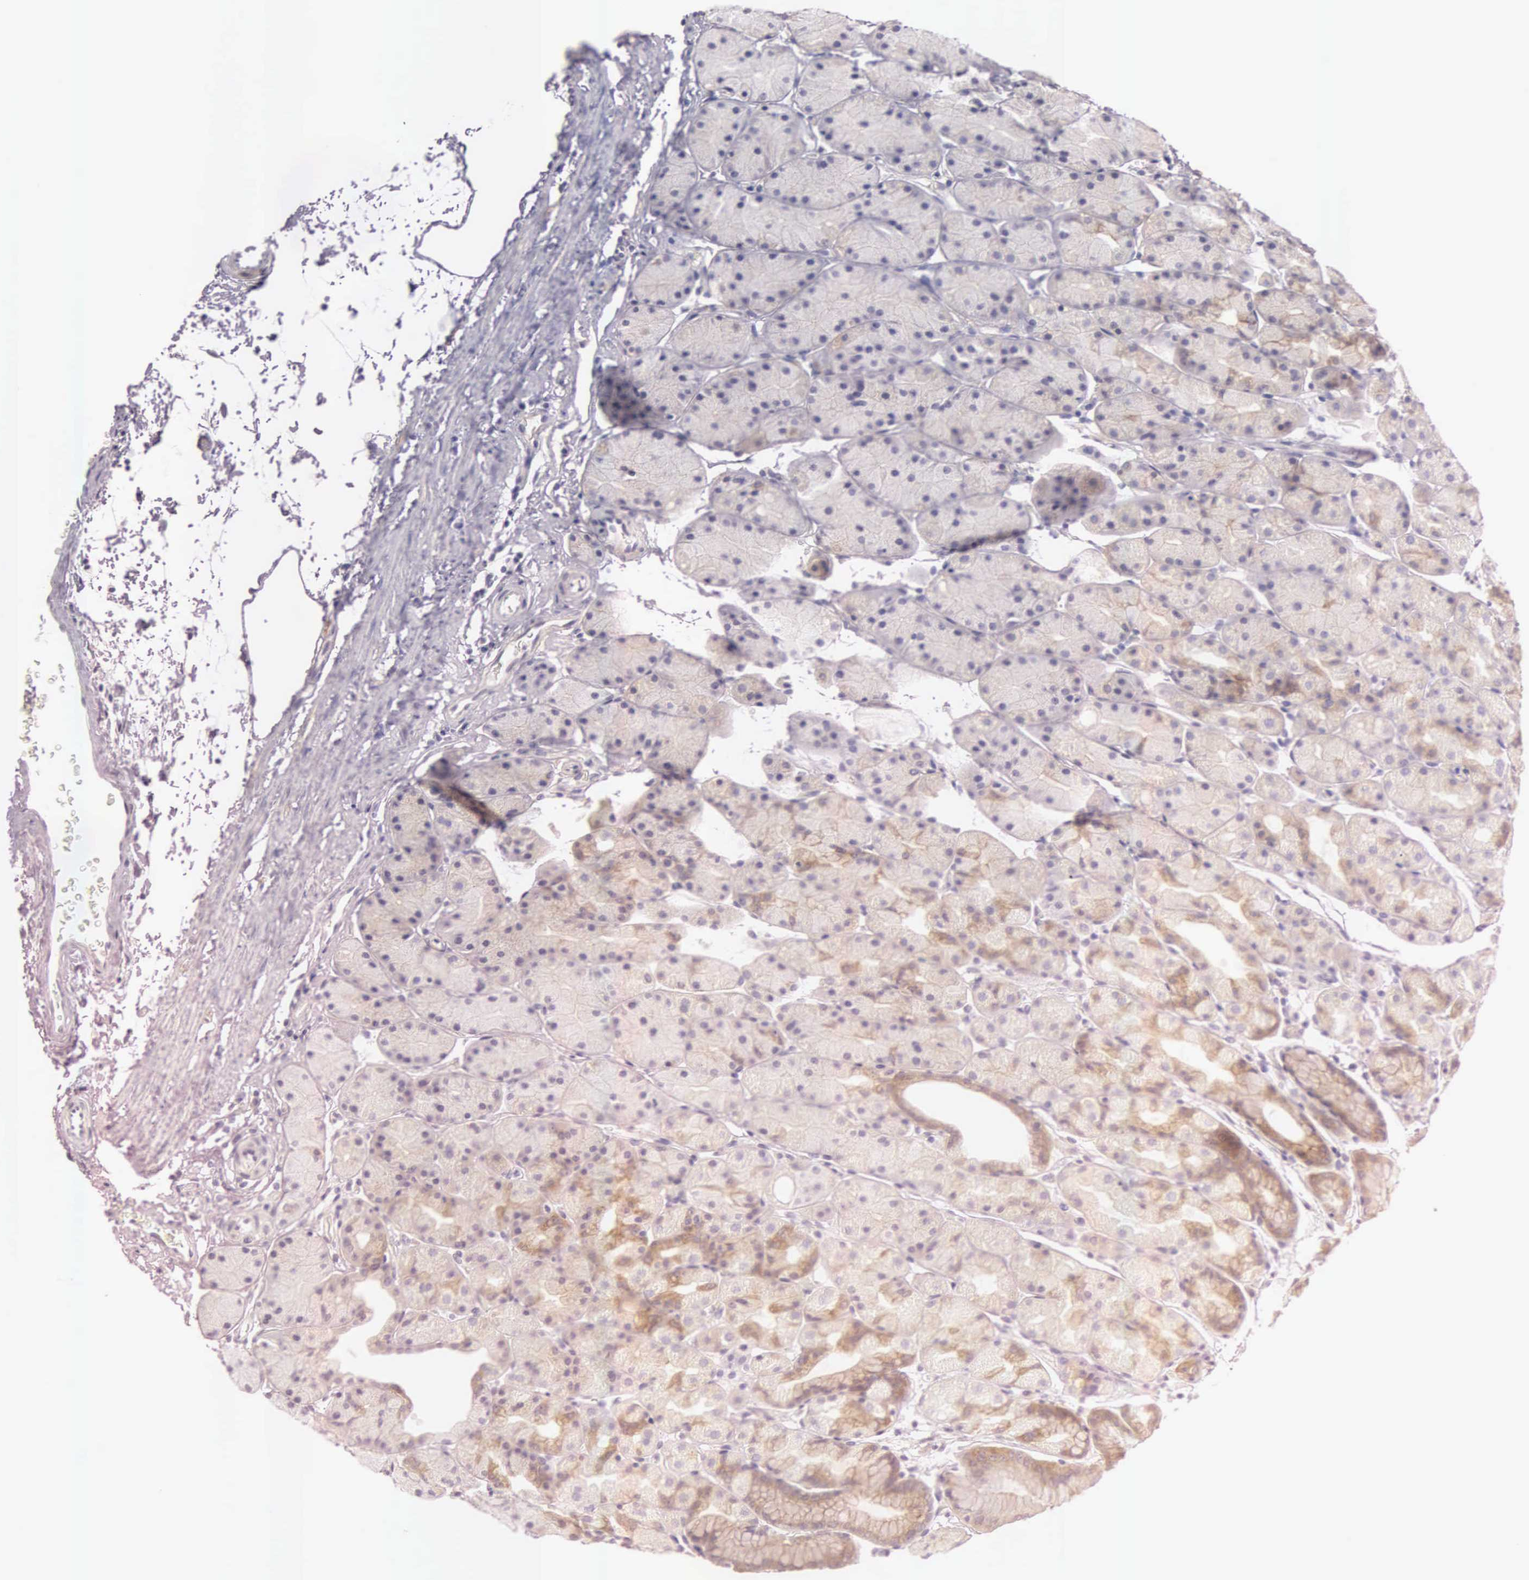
{"staining": {"intensity": "weak", "quantity": ">75%", "location": "cytoplasmic/membranous"}, "tissue": "stomach", "cell_type": "Glandular cells", "image_type": "normal", "snomed": [{"axis": "morphology", "description": "Adenocarcinoma, NOS"}, {"axis": "topography", "description": "Stomach, upper"}], "caption": "Stomach was stained to show a protein in brown. There is low levels of weak cytoplasmic/membranous positivity in about >75% of glandular cells.", "gene": "CEP170B", "patient": {"sex": "male", "age": 47}}